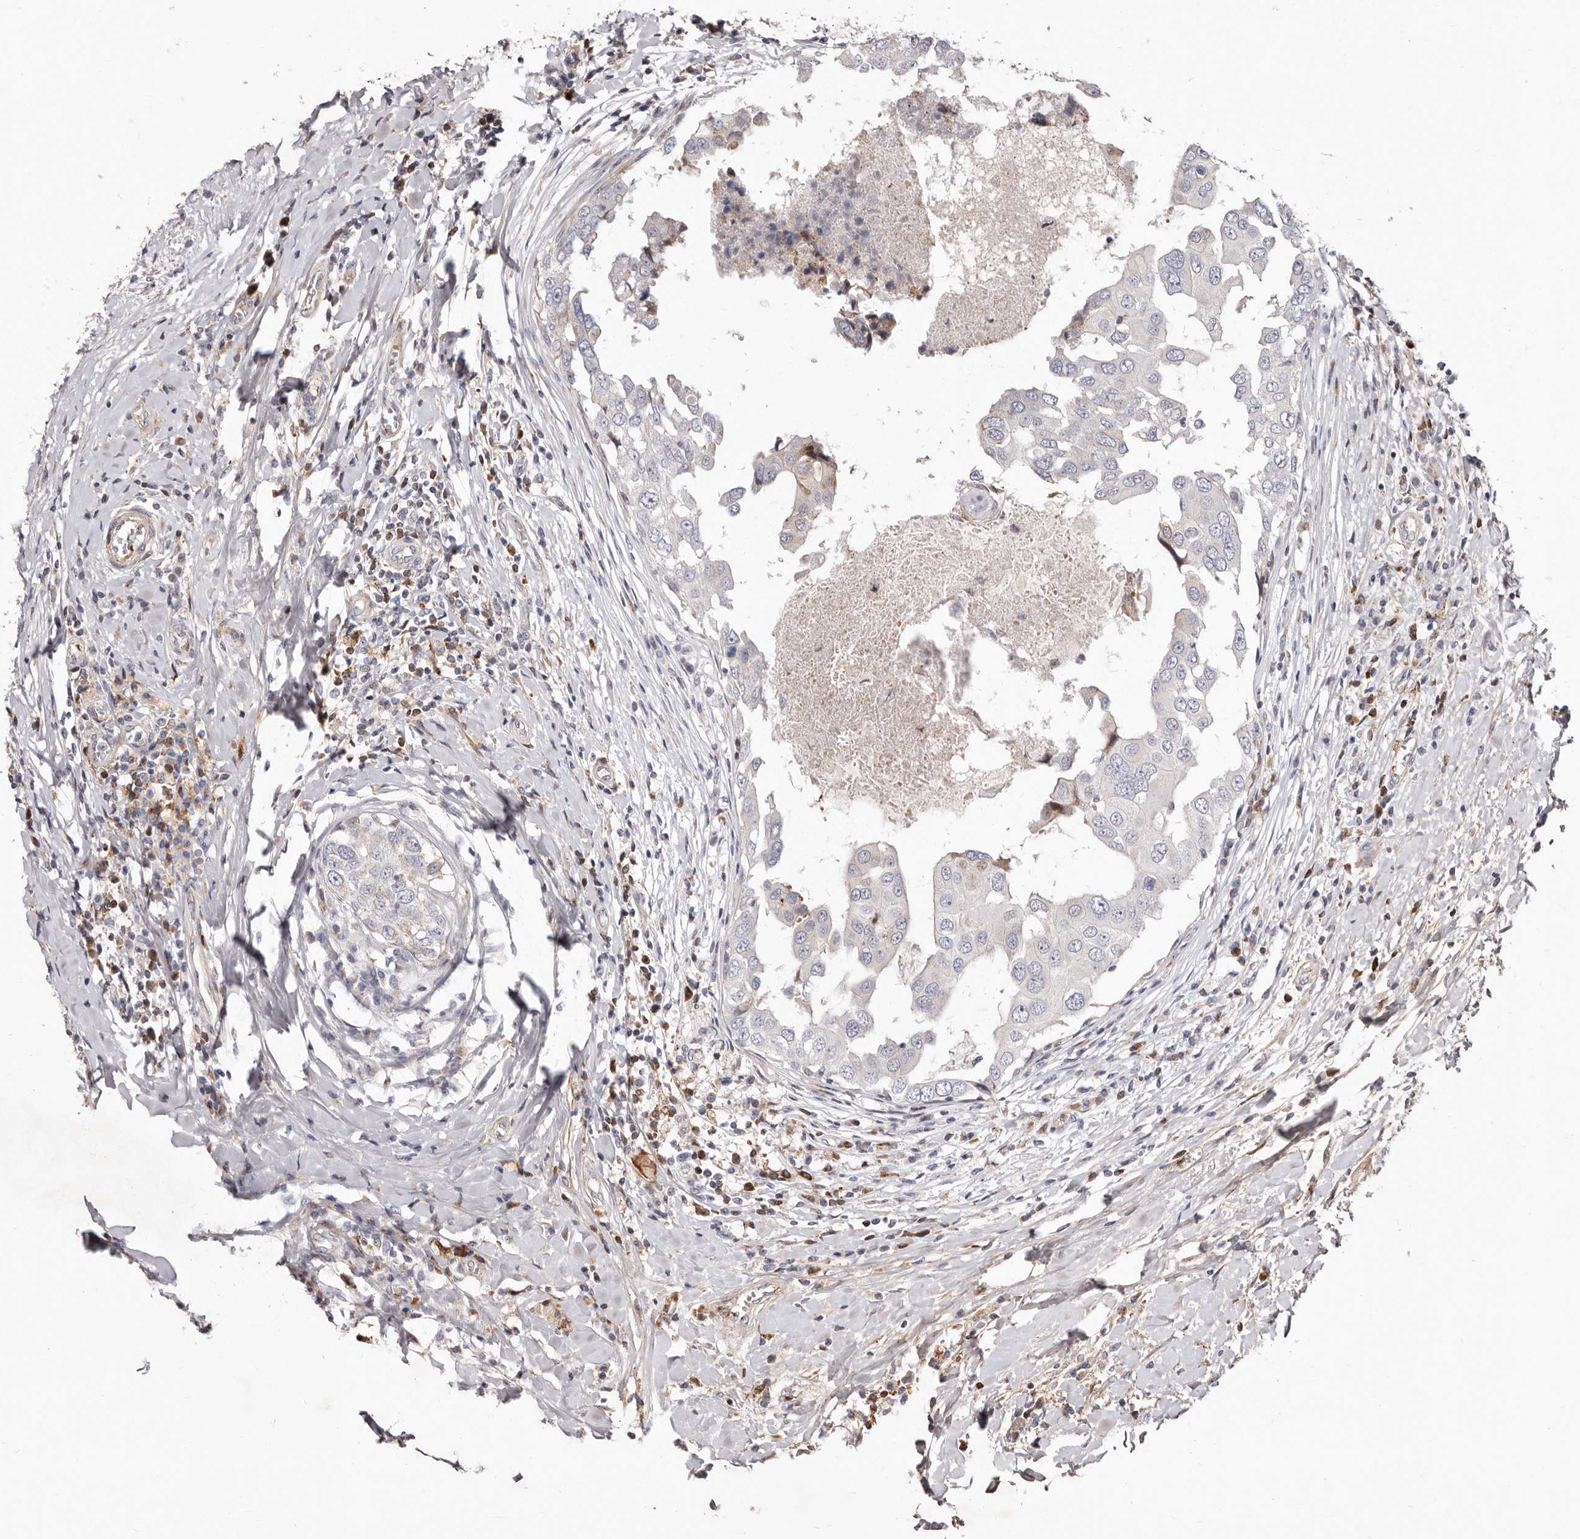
{"staining": {"intensity": "weak", "quantity": "<25%", "location": "cytoplasmic/membranous"}, "tissue": "breast cancer", "cell_type": "Tumor cells", "image_type": "cancer", "snomed": [{"axis": "morphology", "description": "Duct carcinoma"}, {"axis": "topography", "description": "Breast"}], "caption": "Tumor cells are negative for brown protein staining in intraductal carcinoma (breast). (DAB (3,3'-diaminobenzidine) IHC, high magnification).", "gene": "NUBPL", "patient": {"sex": "female", "age": 27}}